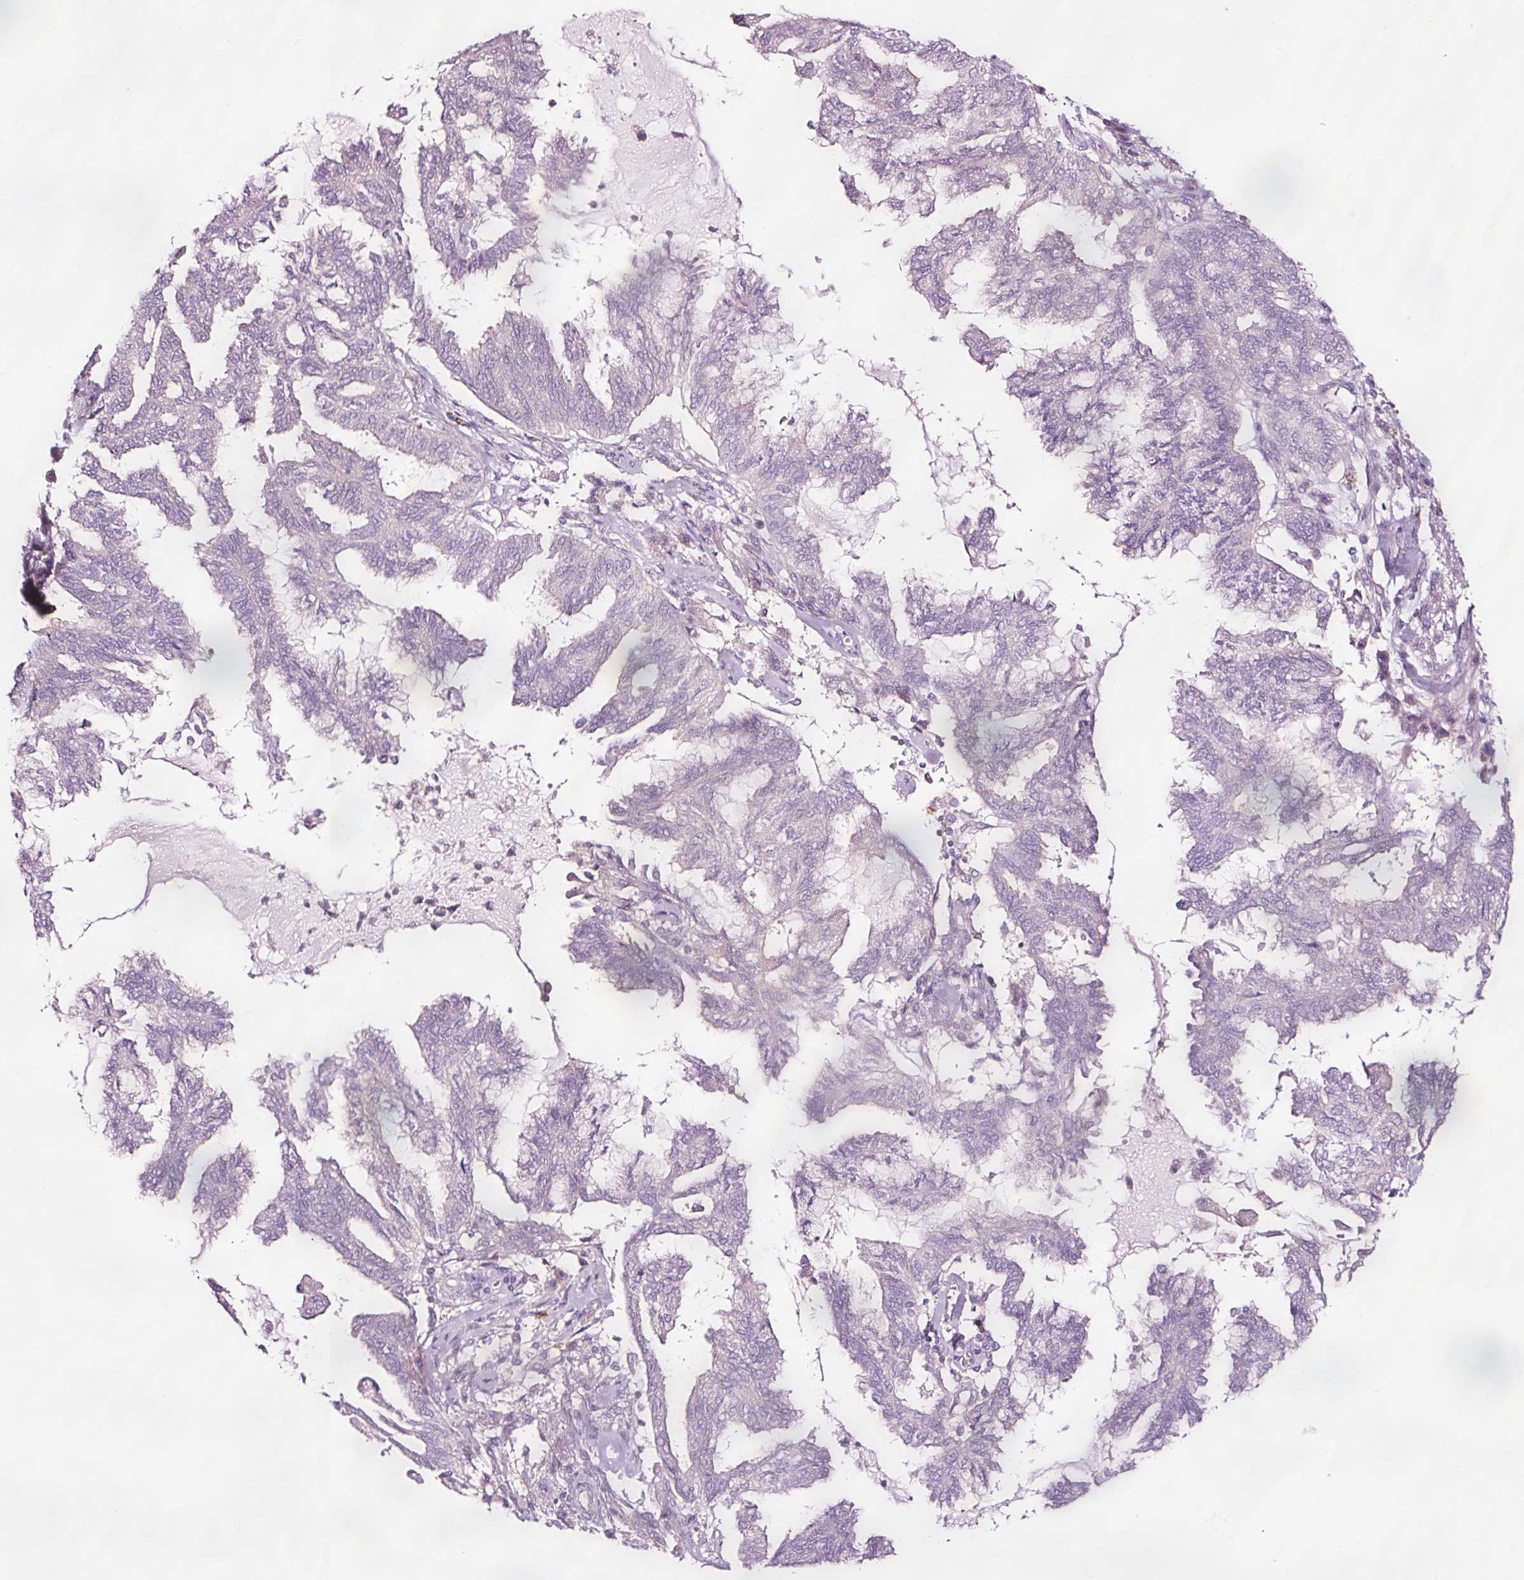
{"staining": {"intensity": "negative", "quantity": "none", "location": "none"}, "tissue": "endometrial cancer", "cell_type": "Tumor cells", "image_type": "cancer", "snomed": [{"axis": "morphology", "description": "Adenocarcinoma, NOS"}, {"axis": "topography", "description": "Endometrium"}], "caption": "An immunohistochemistry (IHC) photomicrograph of adenocarcinoma (endometrial) is shown. There is no staining in tumor cells of adenocarcinoma (endometrial).", "gene": "UTP14A", "patient": {"sex": "female", "age": 86}}